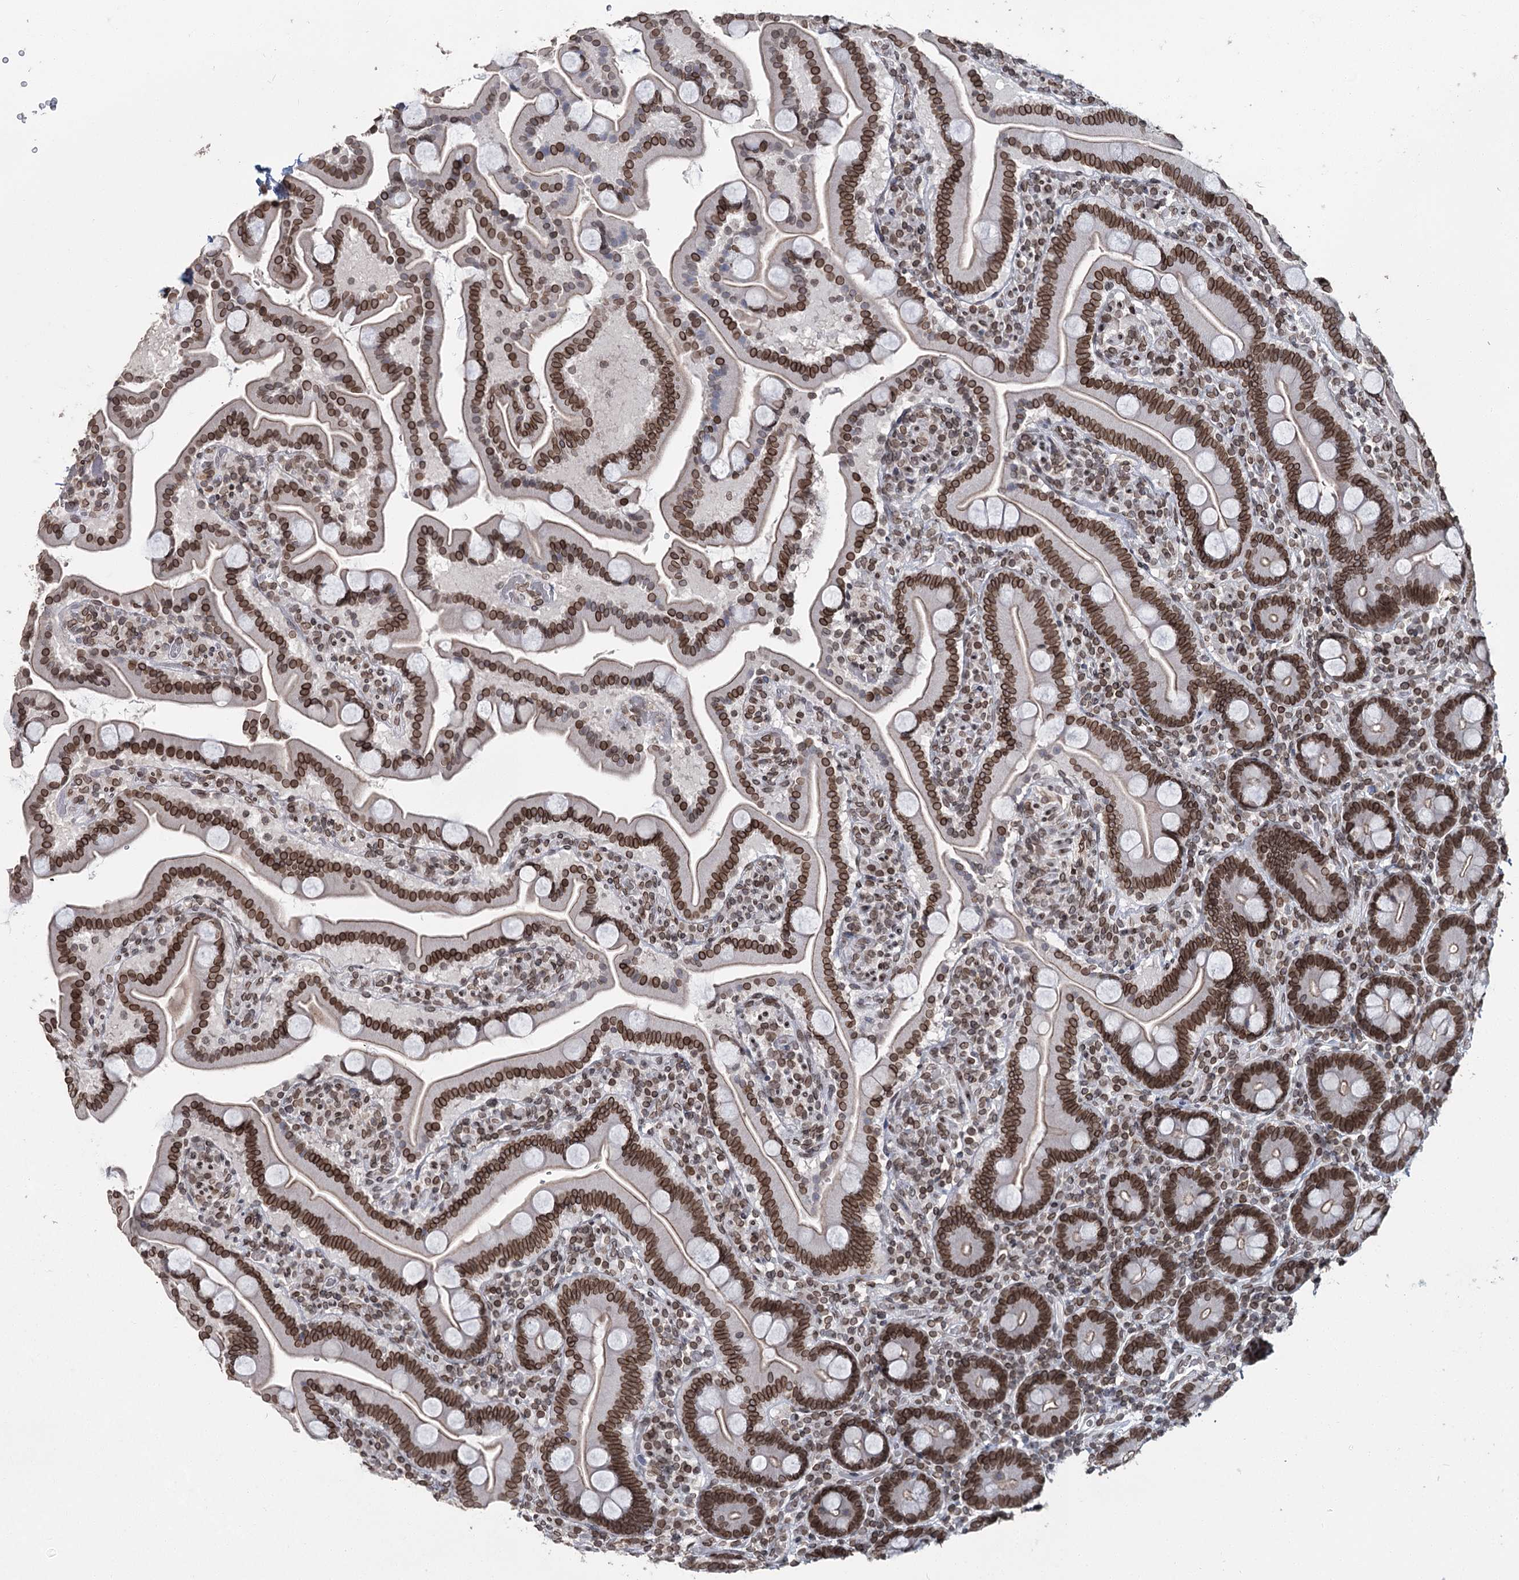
{"staining": {"intensity": "moderate", "quantity": ">75%", "location": "cytoplasmic/membranous,nuclear"}, "tissue": "duodenum", "cell_type": "Glandular cells", "image_type": "normal", "snomed": [{"axis": "morphology", "description": "Normal tissue, NOS"}, {"axis": "topography", "description": "Duodenum"}], "caption": "Protein staining of normal duodenum shows moderate cytoplasmic/membranous,nuclear expression in approximately >75% of glandular cells. The protein is shown in brown color, while the nuclei are stained blue.", "gene": "KIAA0930", "patient": {"sex": "male", "age": 55}}